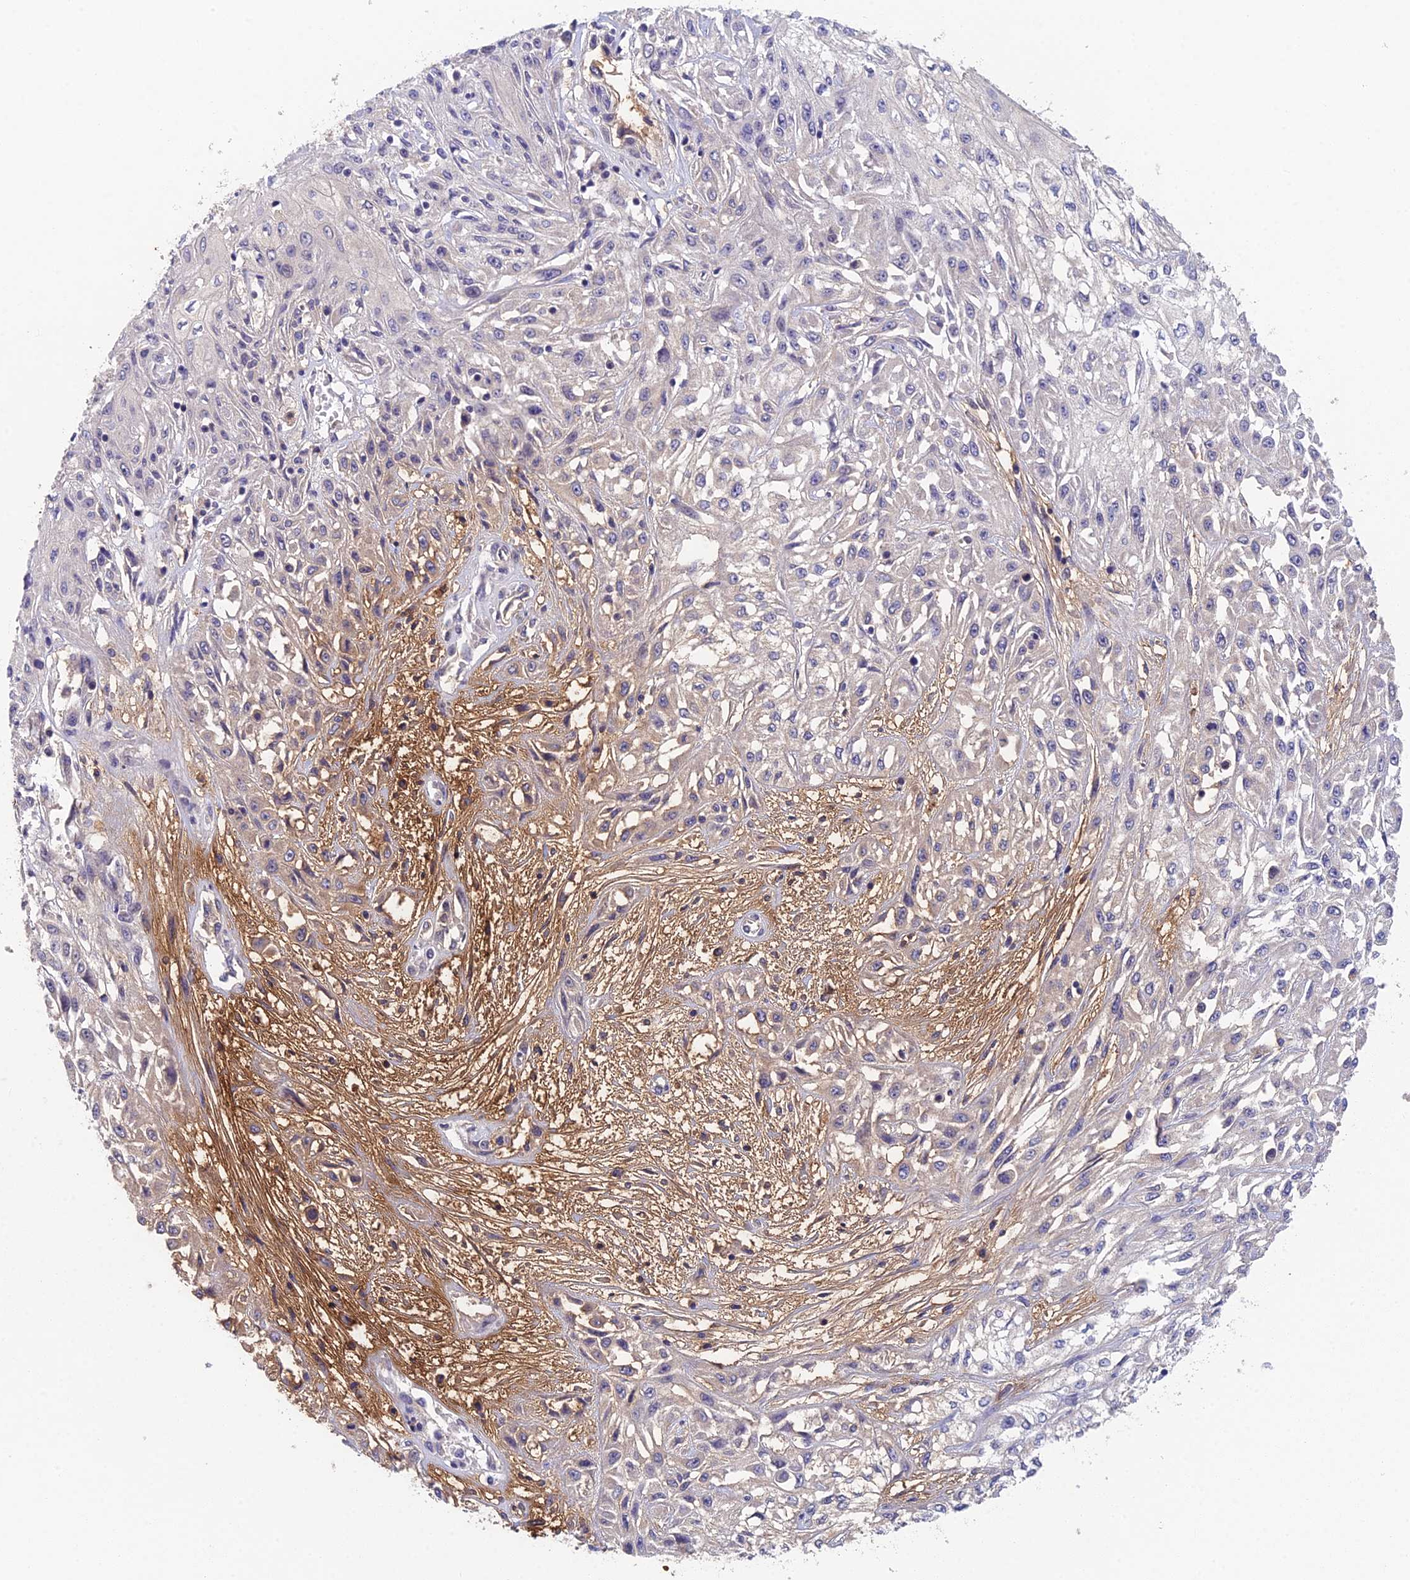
{"staining": {"intensity": "negative", "quantity": "none", "location": "none"}, "tissue": "skin cancer", "cell_type": "Tumor cells", "image_type": "cancer", "snomed": [{"axis": "morphology", "description": "Squamous cell carcinoma, NOS"}, {"axis": "morphology", "description": "Squamous cell carcinoma, metastatic, NOS"}, {"axis": "topography", "description": "Skin"}, {"axis": "topography", "description": "Lymph node"}], "caption": "There is no significant expression in tumor cells of skin cancer (squamous cell carcinoma).", "gene": "ADAMTS13", "patient": {"sex": "male", "age": 75}}